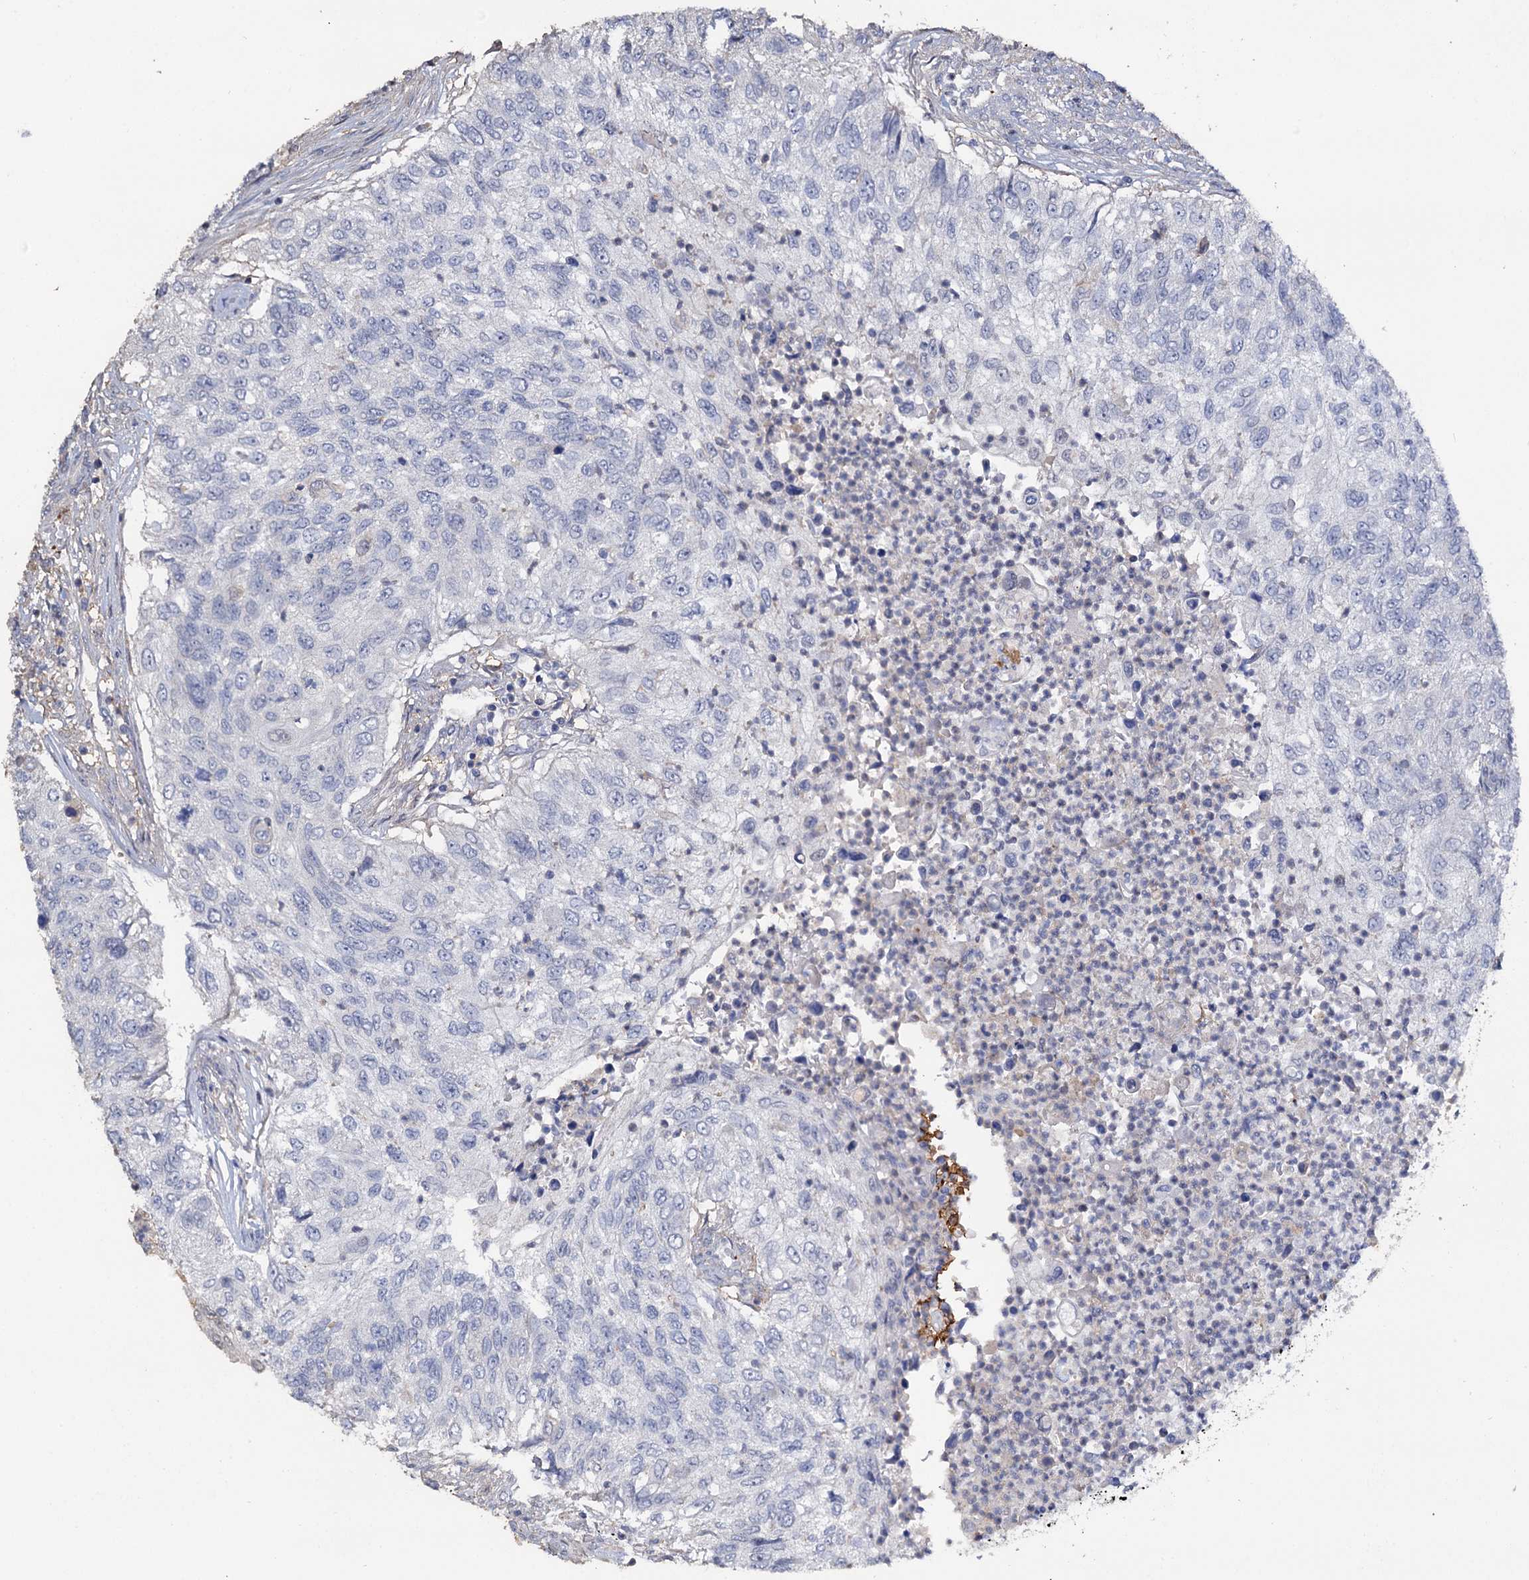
{"staining": {"intensity": "negative", "quantity": "none", "location": "none"}, "tissue": "urothelial cancer", "cell_type": "Tumor cells", "image_type": "cancer", "snomed": [{"axis": "morphology", "description": "Urothelial carcinoma, High grade"}, {"axis": "topography", "description": "Urinary bladder"}], "caption": "This is a image of immunohistochemistry (IHC) staining of urothelial cancer, which shows no positivity in tumor cells.", "gene": "DNAH6", "patient": {"sex": "female", "age": 60}}